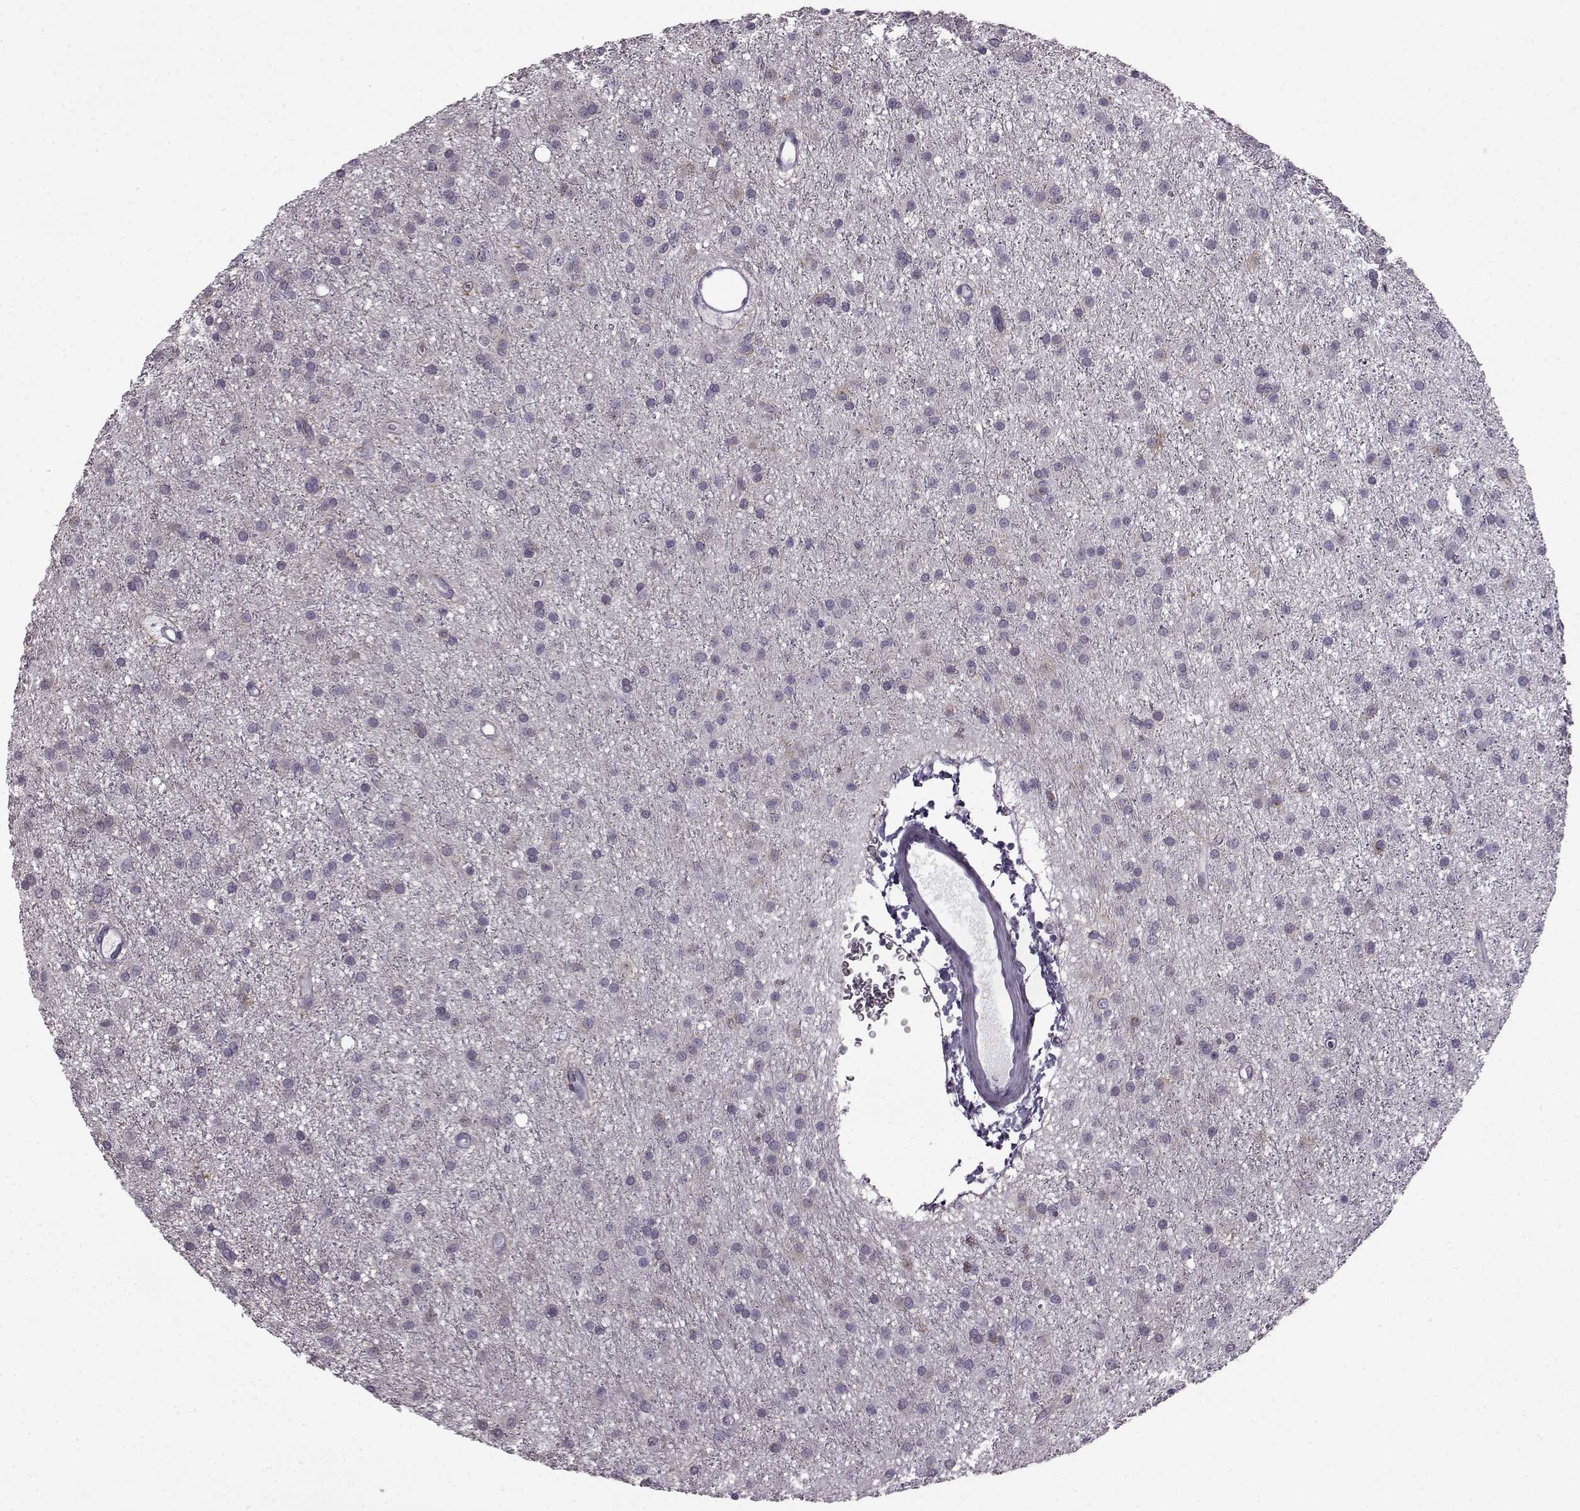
{"staining": {"intensity": "negative", "quantity": "none", "location": "none"}, "tissue": "glioma", "cell_type": "Tumor cells", "image_type": "cancer", "snomed": [{"axis": "morphology", "description": "Glioma, malignant, Low grade"}, {"axis": "topography", "description": "Brain"}], "caption": "This photomicrograph is of glioma stained with immunohistochemistry (IHC) to label a protein in brown with the nuclei are counter-stained blue. There is no positivity in tumor cells.", "gene": "SLC28A2", "patient": {"sex": "male", "age": 27}}